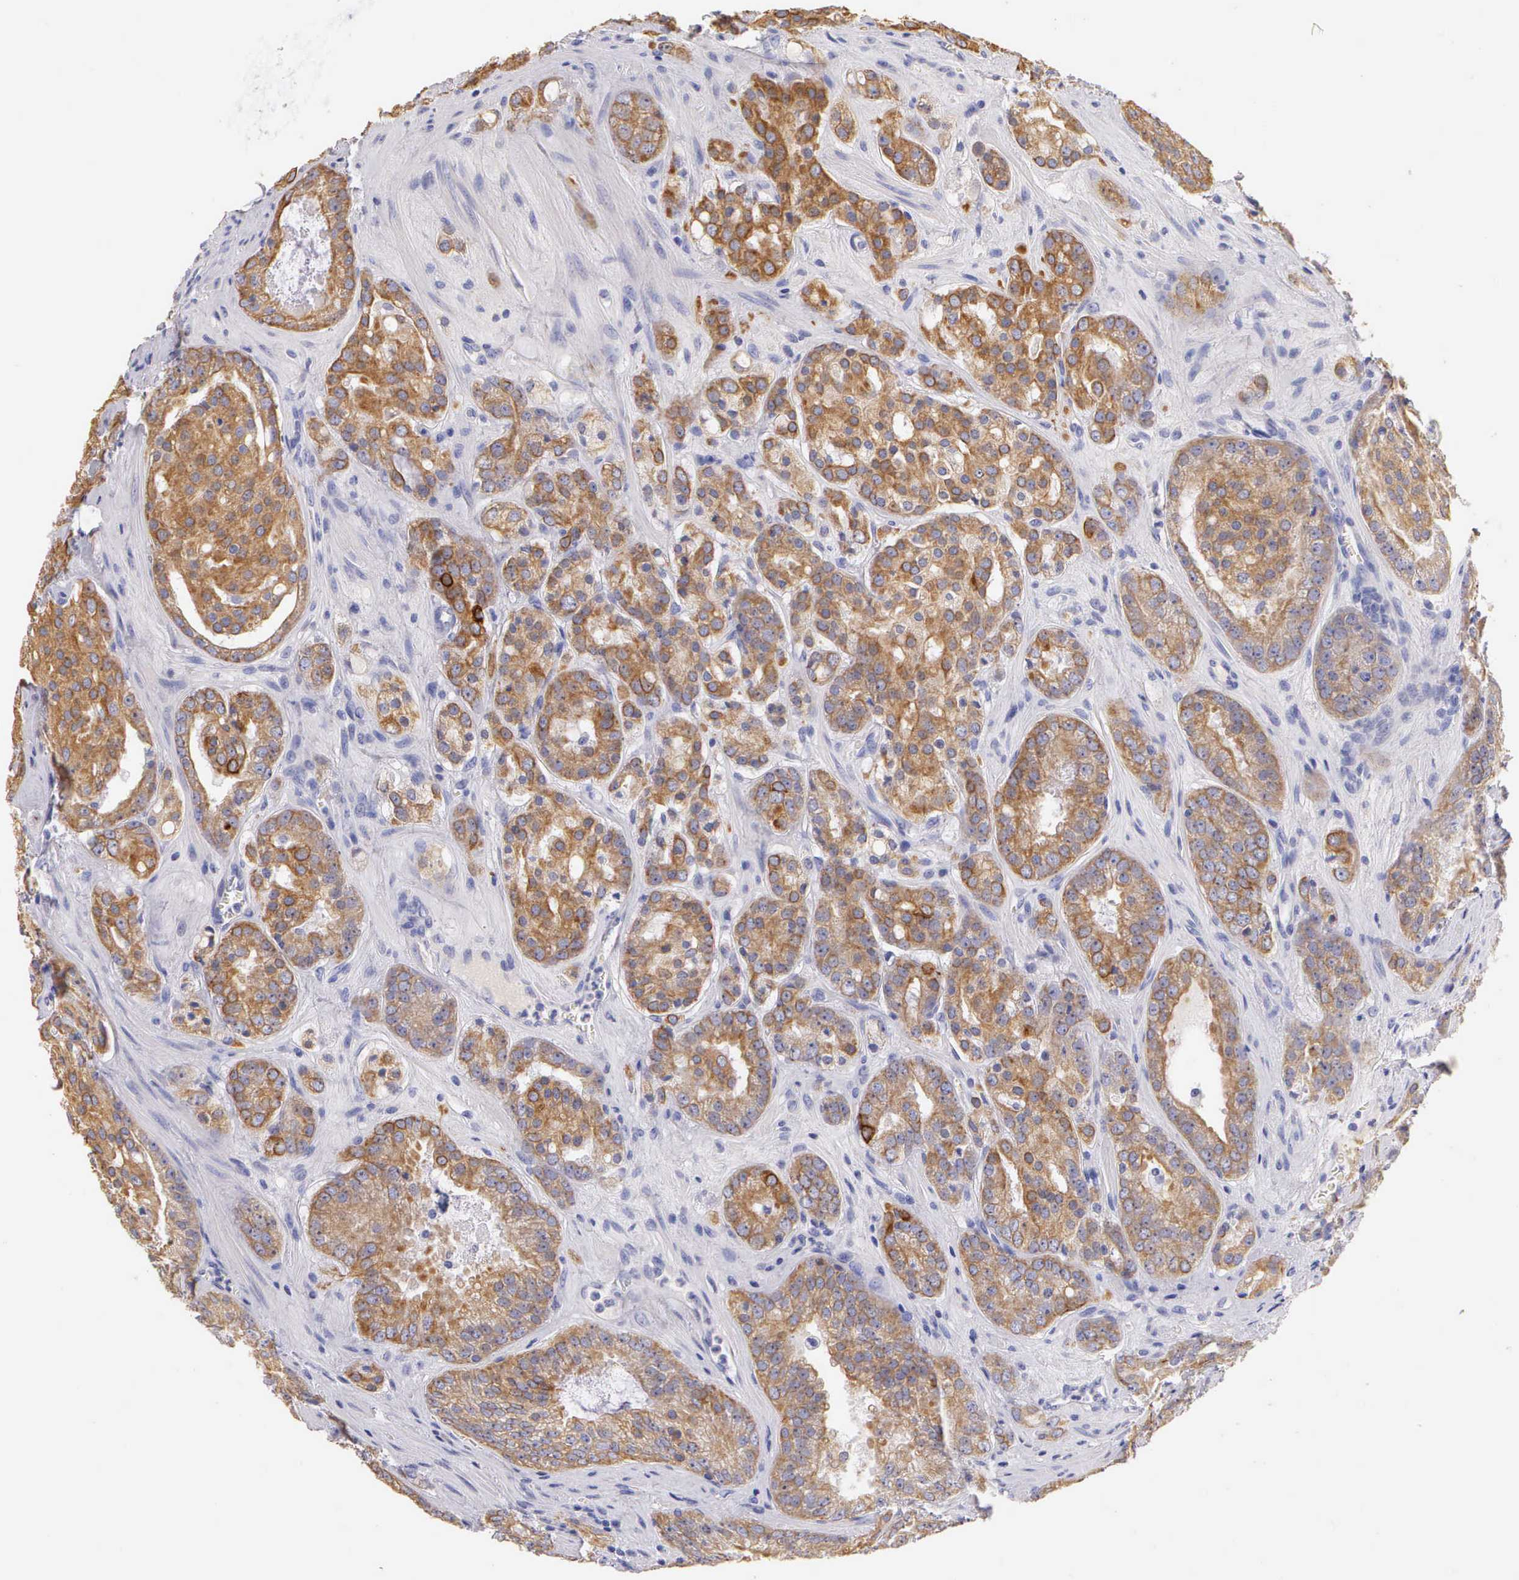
{"staining": {"intensity": "moderate", "quantity": ">75%", "location": "cytoplasmic/membranous"}, "tissue": "prostate cancer", "cell_type": "Tumor cells", "image_type": "cancer", "snomed": [{"axis": "morphology", "description": "Adenocarcinoma, Medium grade"}, {"axis": "topography", "description": "Prostate"}], "caption": "Moderate cytoplasmic/membranous protein positivity is appreciated in approximately >75% of tumor cells in prostate adenocarcinoma (medium-grade).", "gene": "KRT17", "patient": {"sex": "male", "age": 60}}